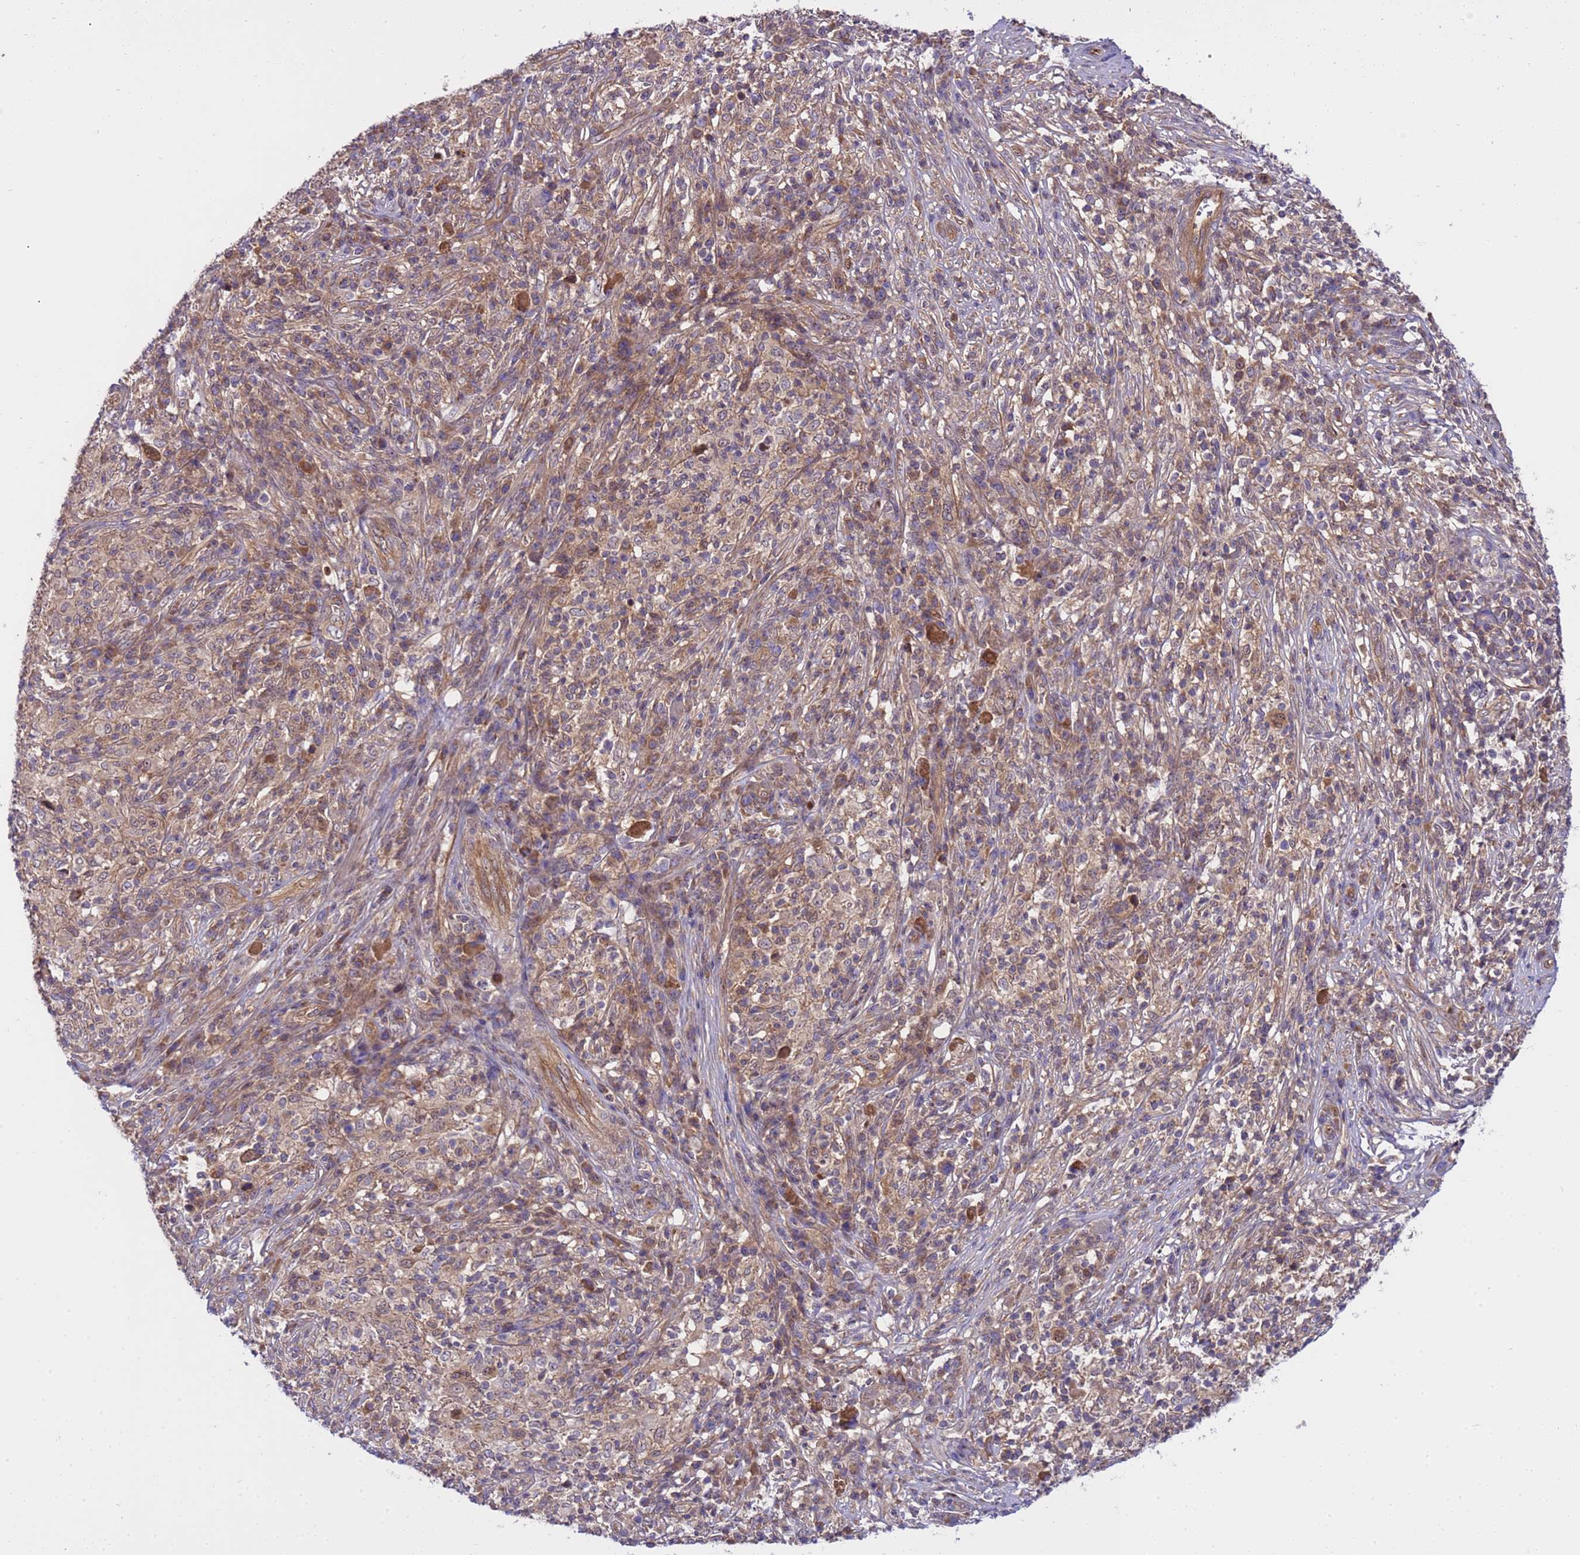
{"staining": {"intensity": "weak", "quantity": ">75%", "location": "cytoplasmic/membranous"}, "tissue": "melanoma", "cell_type": "Tumor cells", "image_type": "cancer", "snomed": [{"axis": "morphology", "description": "Malignant melanoma, NOS"}, {"axis": "topography", "description": "Skin"}], "caption": "Immunohistochemical staining of melanoma reveals low levels of weak cytoplasmic/membranous protein positivity in about >75% of tumor cells. The protein is shown in brown color, while the nuclei are stained blue.", "gene": "SMCO3", "patient": {"sex": "male", "age": 66}}